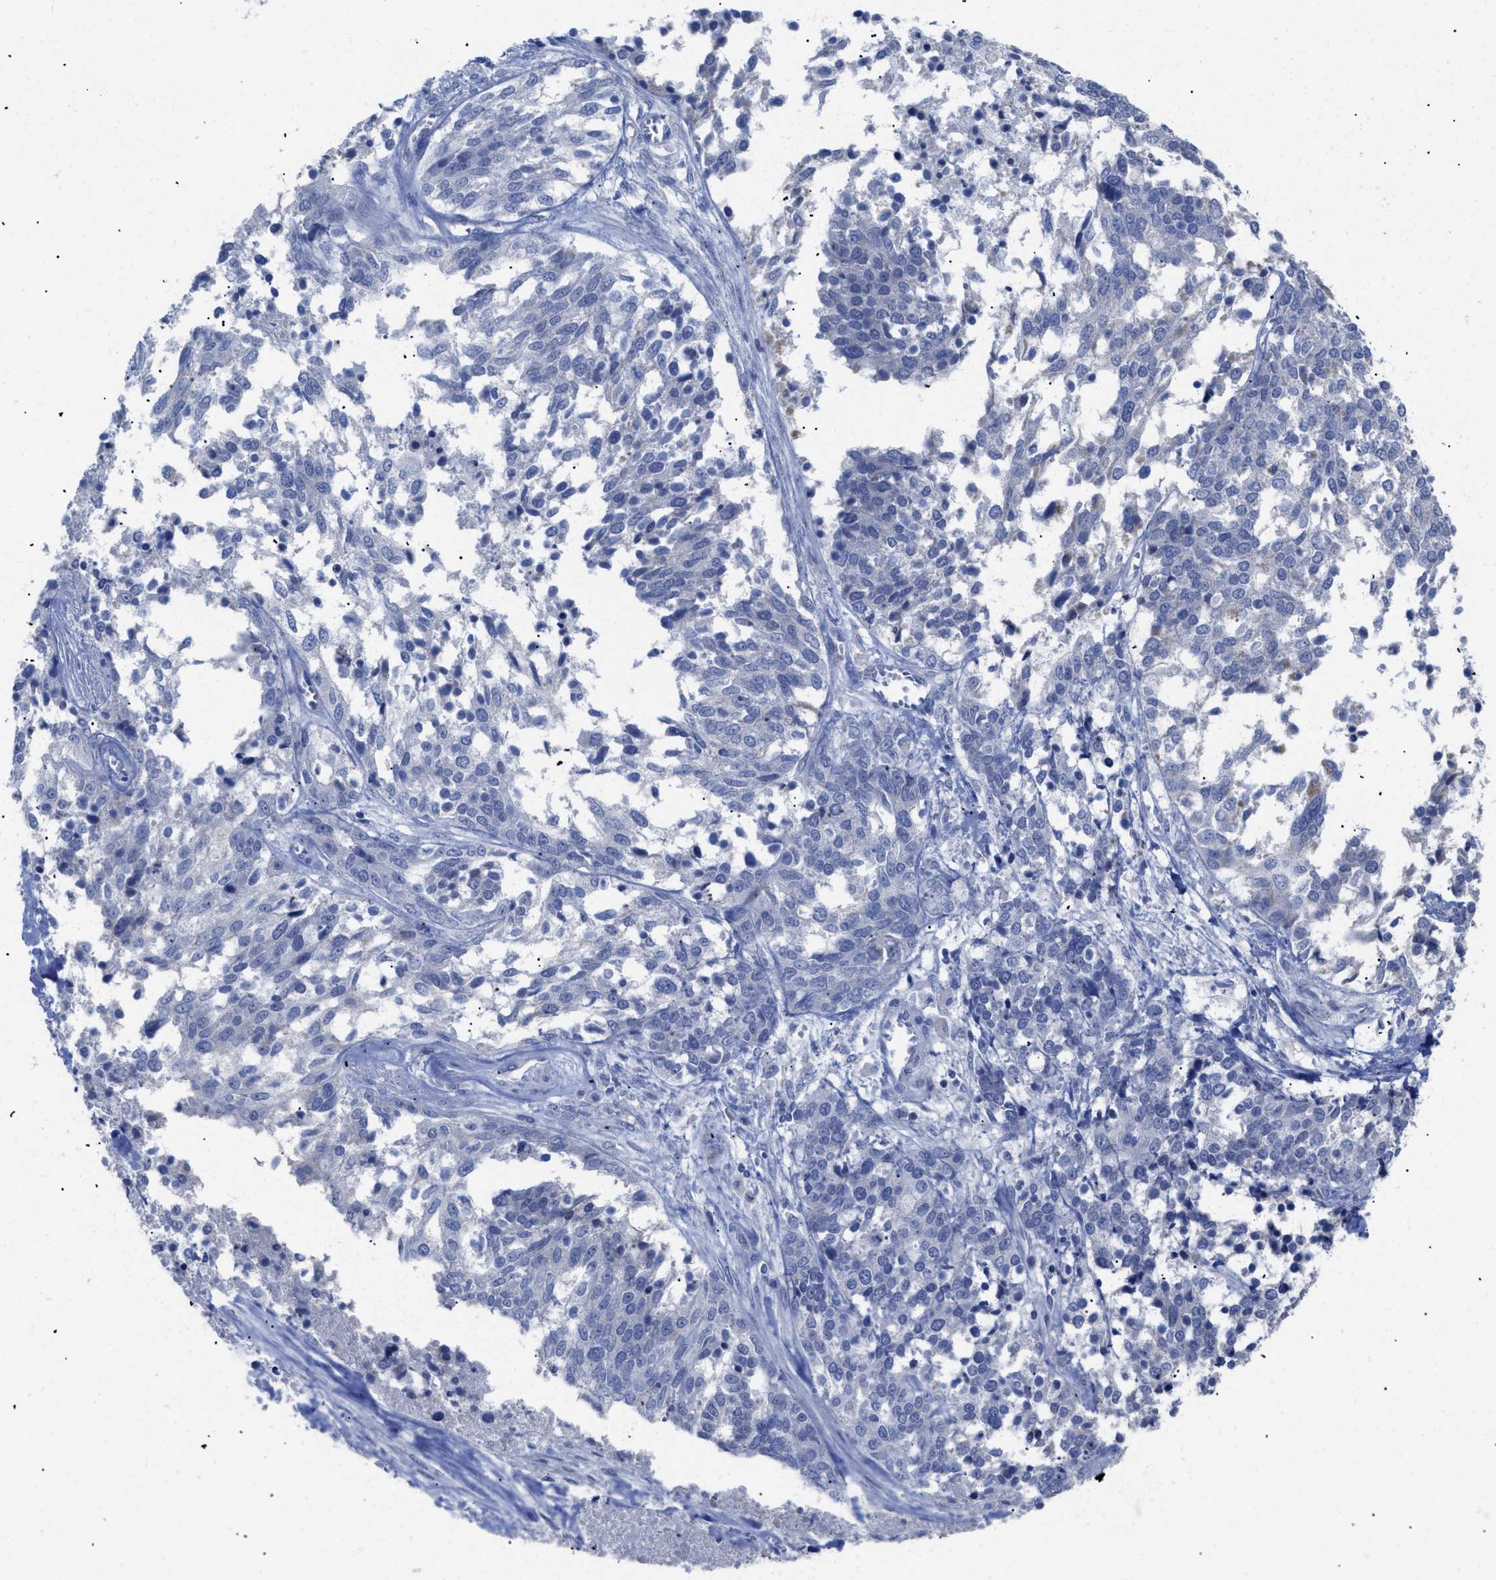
{"staining": {"intensity": "negative", "quantity": "none", "location": "none"}, "tissue": "ovarian cancer", "cell_type": "Tumor cells", "image_type": "cancer", "snomed": [{"axis": "morphology", "description": "Cystadenocarcinoma, serous, NOS"}, {"axis": "topography", "description": "Ovary"}], "caption": "Tumor cells show no significant protein expression in serous cystadenocarcinoma (ovarian).", "gene": "CAV3", "patient": {"sex": "female", "age": 44}}